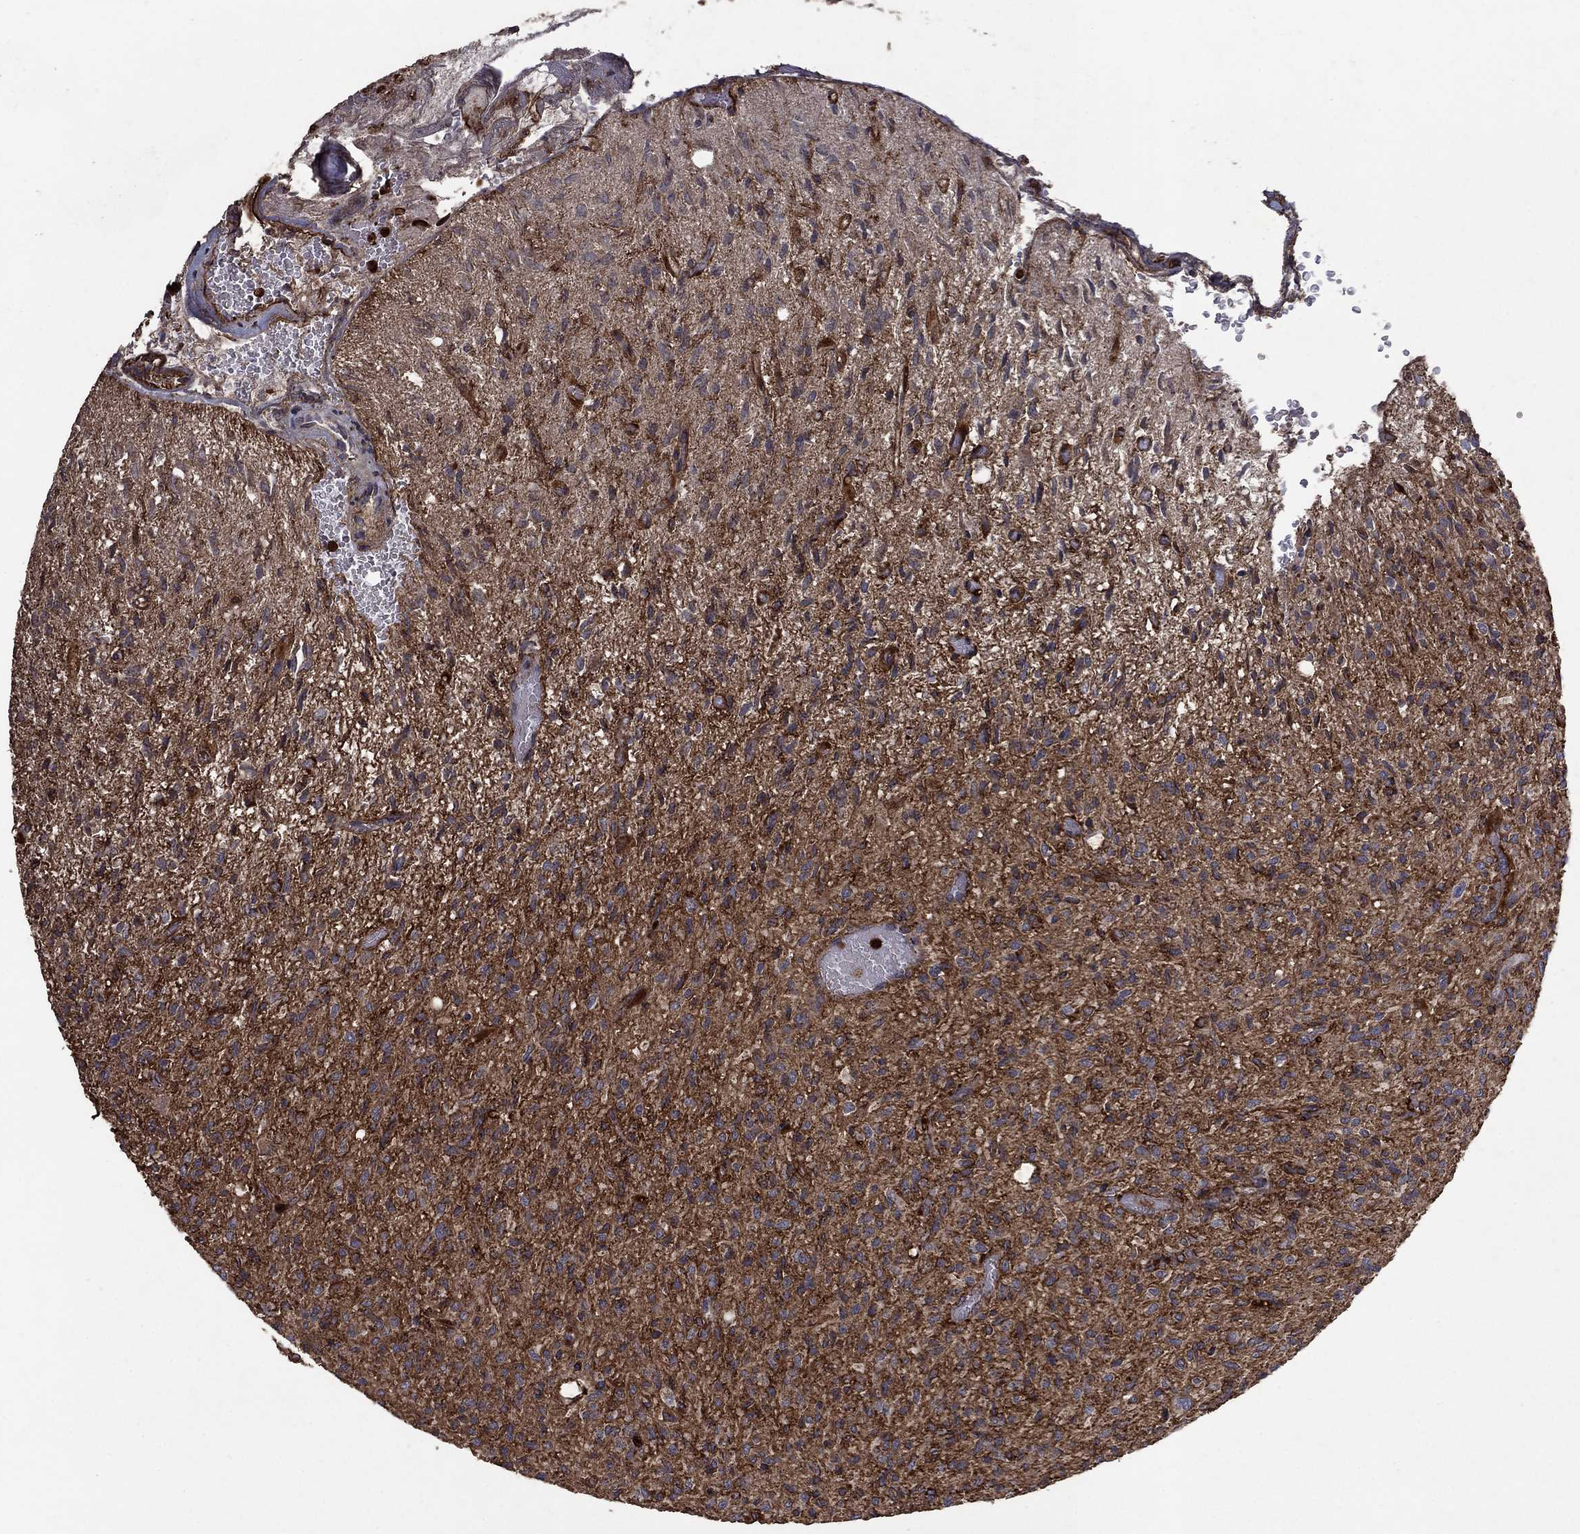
{"staining": {"intensity": "strong", "quantity": "<25%", "location": "cytoplasmic/membranous"}, "tissue": "glioma", "cell_type": "Tumor cells", "image_type": "cancer", "snomed": [{"axis": "morphology", "description": "Glioma, malignant, High grade"}, {"axis": "topography", "description": "Brain"}], "caption": "Immunohistochemical staining of glioma demonstrates strong cytoplasmic/membranous protein staining in about <25% of tumor cells. The protein is shown in brown color, while the nuclei are stained blue.", "gene": "CD24", "patient": {"sex": "male", "age": 64}}